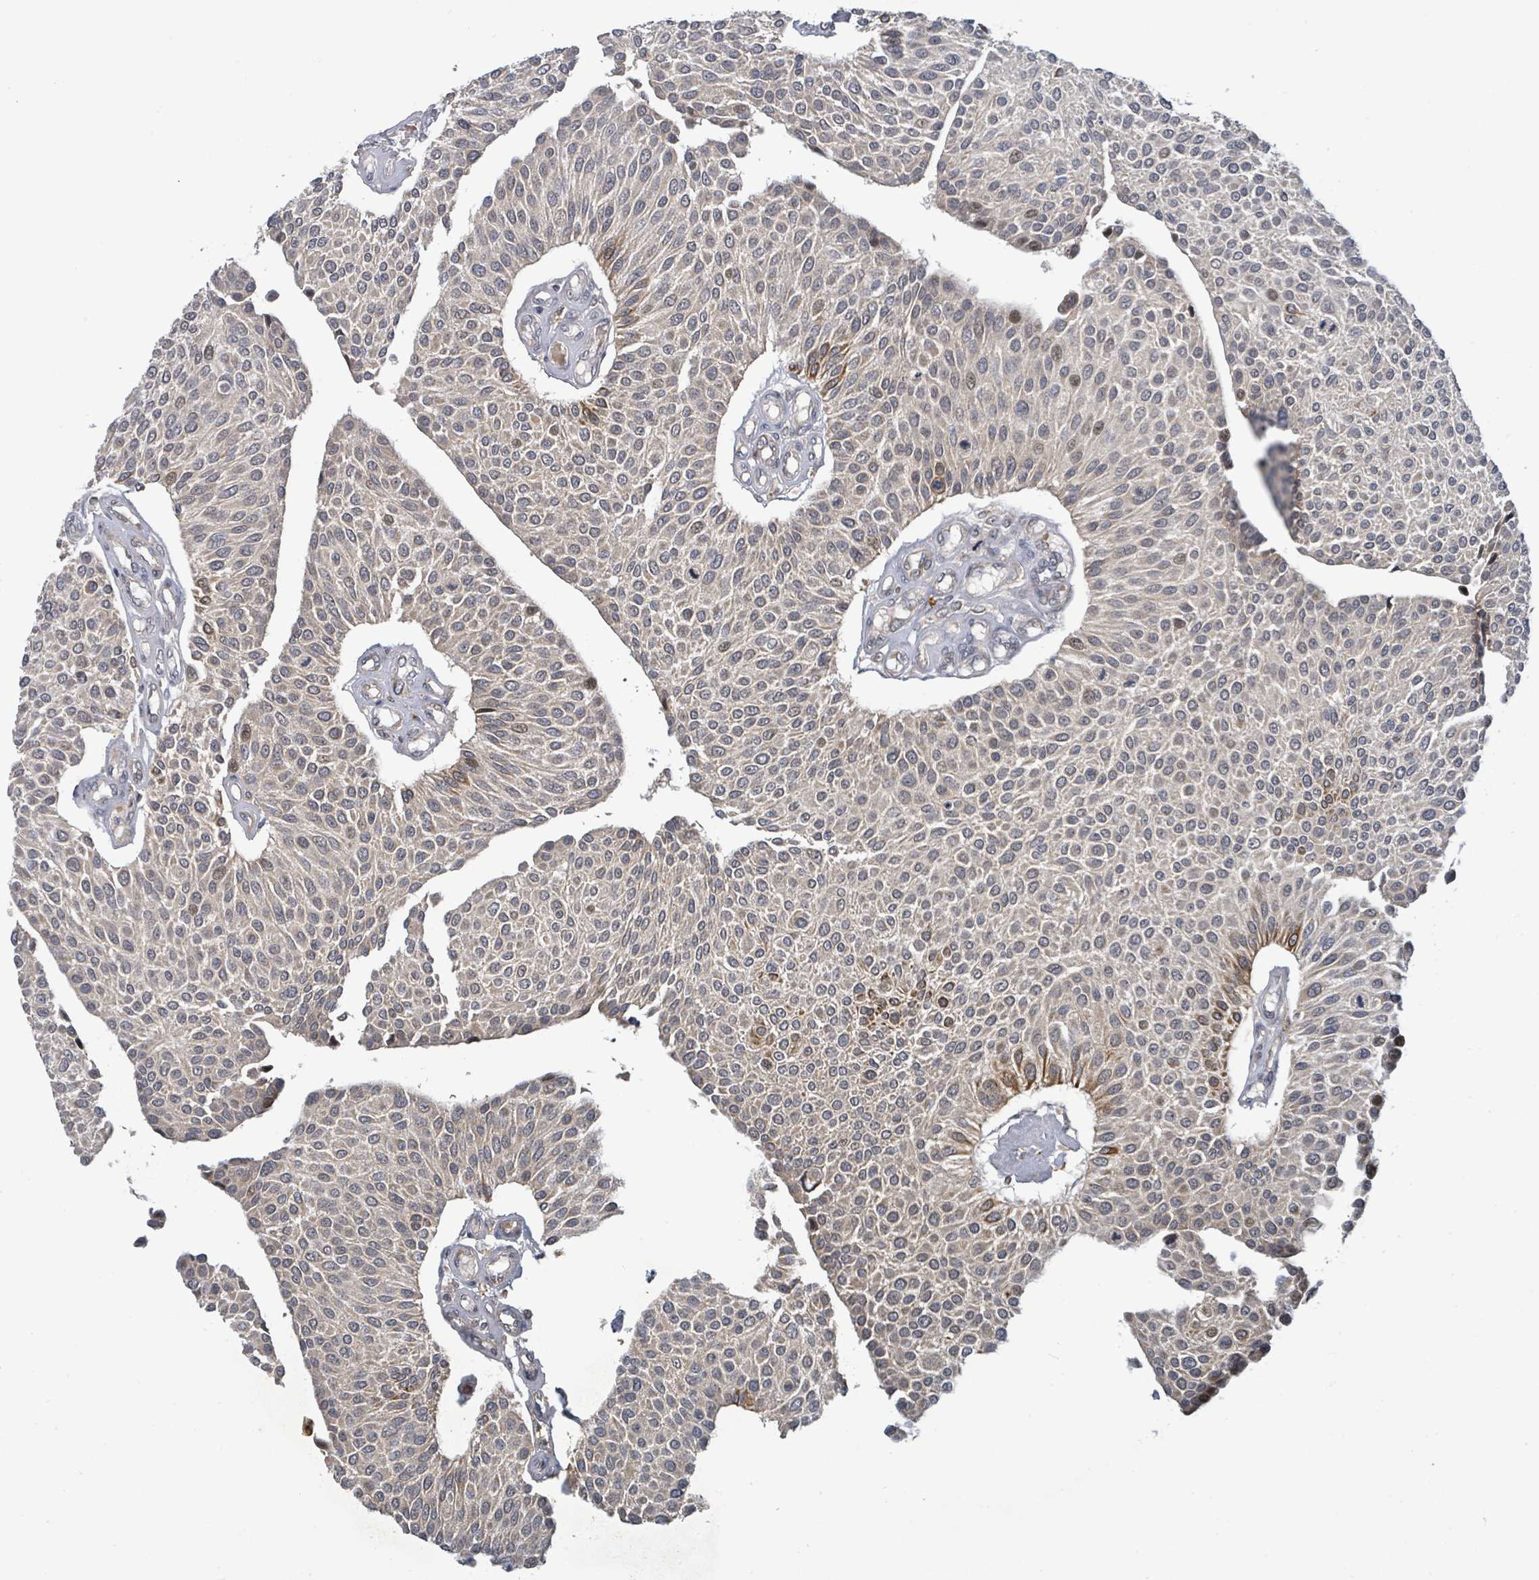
{"staining": {"intensity": "weak", "quantity": "<25%", "location": "cytoplasmic/membranous"}, "tissue": "urothelial cancer", "cell_type": "Tumor cells", "image_type": "cancer", "snomed": [{"axis": "morphology", "description": "Urothelial carcinoma, NOS"}, {"axis": "topography", "description": "Urinary bladder"}], "caption": "Protein analysis of urothelial cancer demonstrates no significant staining in tumor cells.", "gene": "ITGA11", "patient": {"sex": "male", "age": 55}}